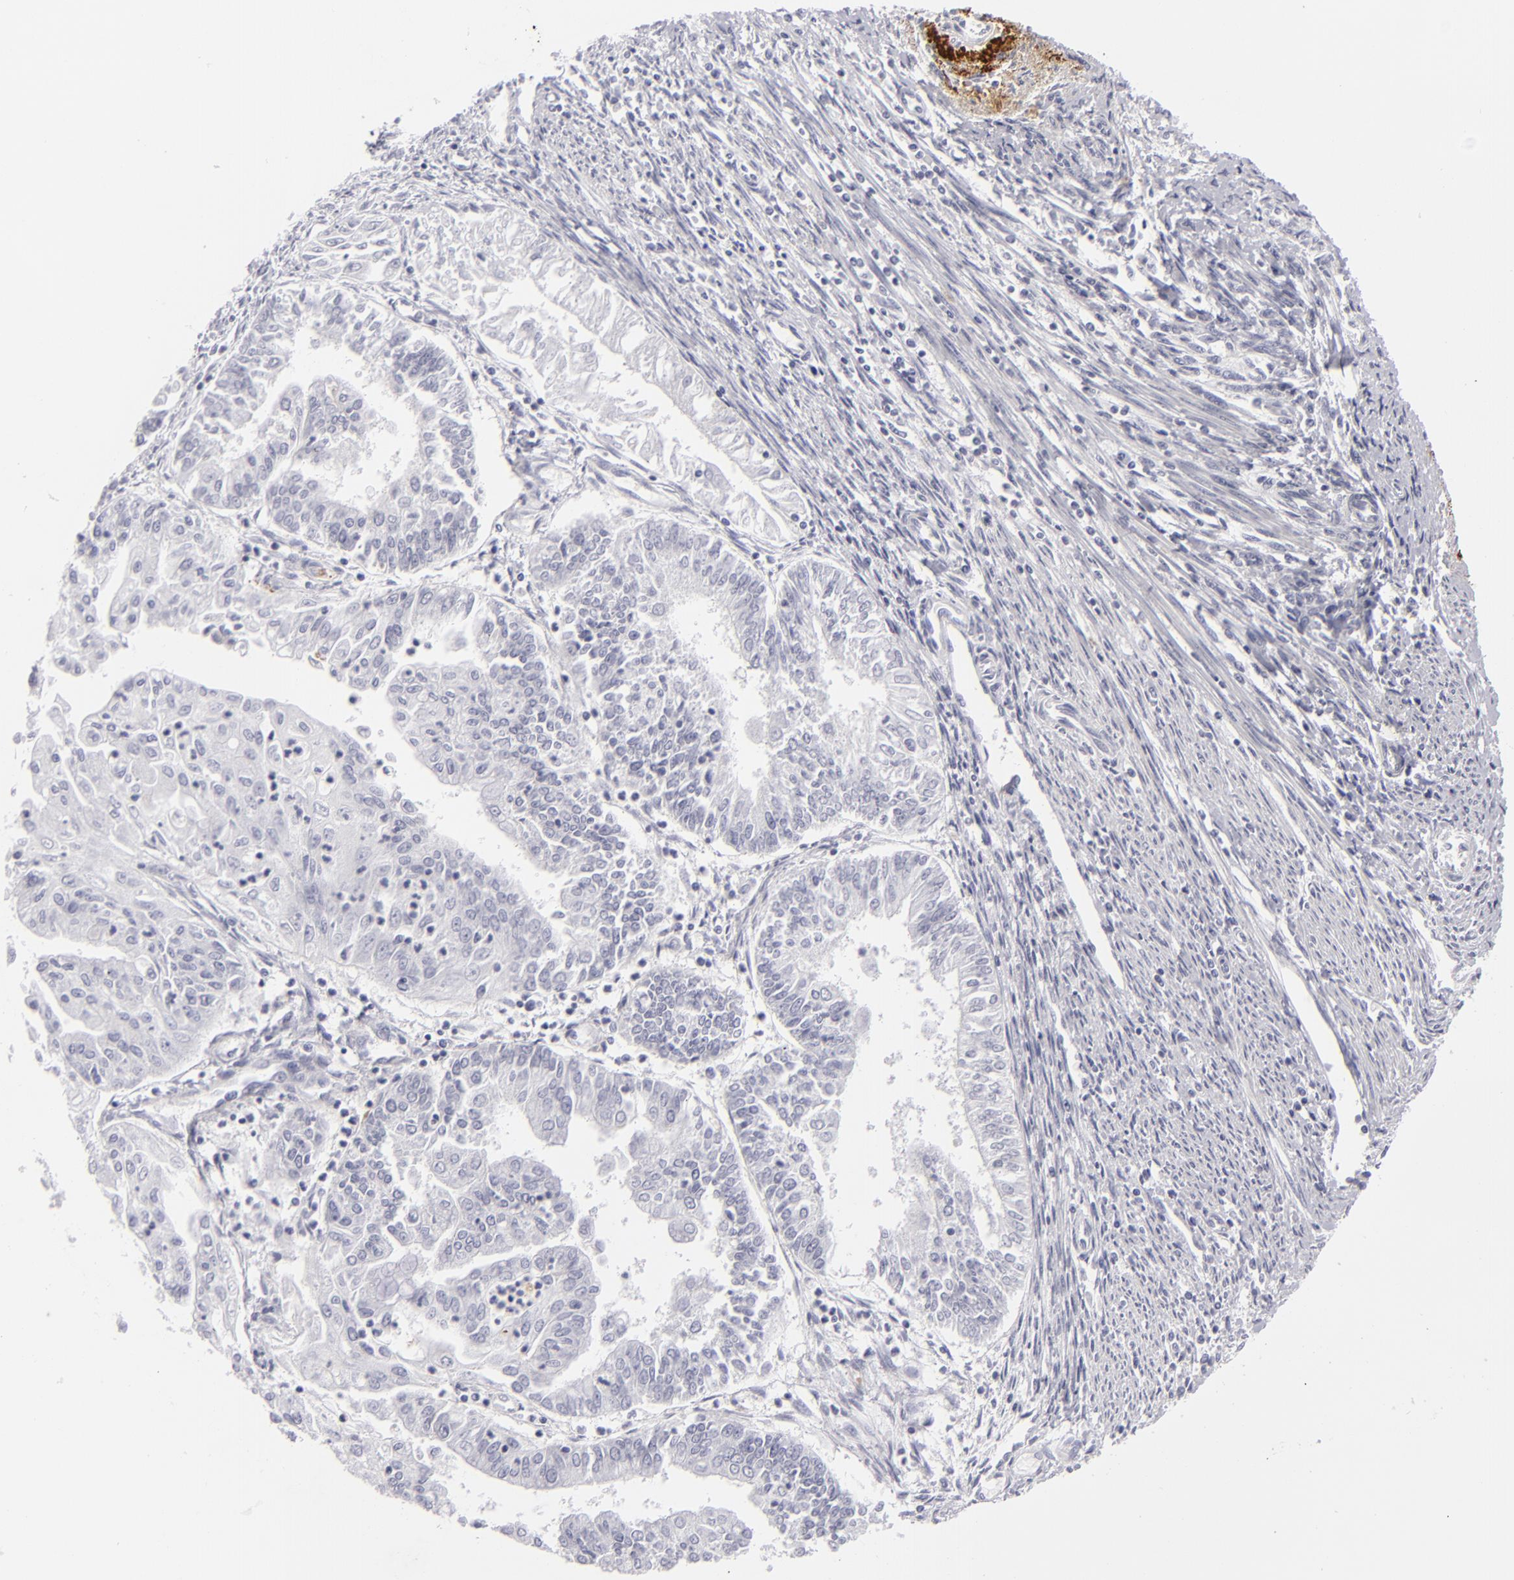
{"staining": {"intensity": "negative", "quantity": "none", "location": "none"}, "tissue": "endometrial cancer", "cell_type": "Tumor cells", "image_type": "cancer", "snomed": [{"axis": "morphology", "description": "Adenocarcinoma, NOS"}, {"axis": "topography", "description": "Endometrium"}], "caption": "Immunohistochemistry of adenocarcinoma (endometrial) demonstrates no positivity in tumor cells. (Immunohistochemistry (ihc), brightfield microscopy, high magnification).", "gene": "C9", "patient": {"sex": "female", "age": 75}}